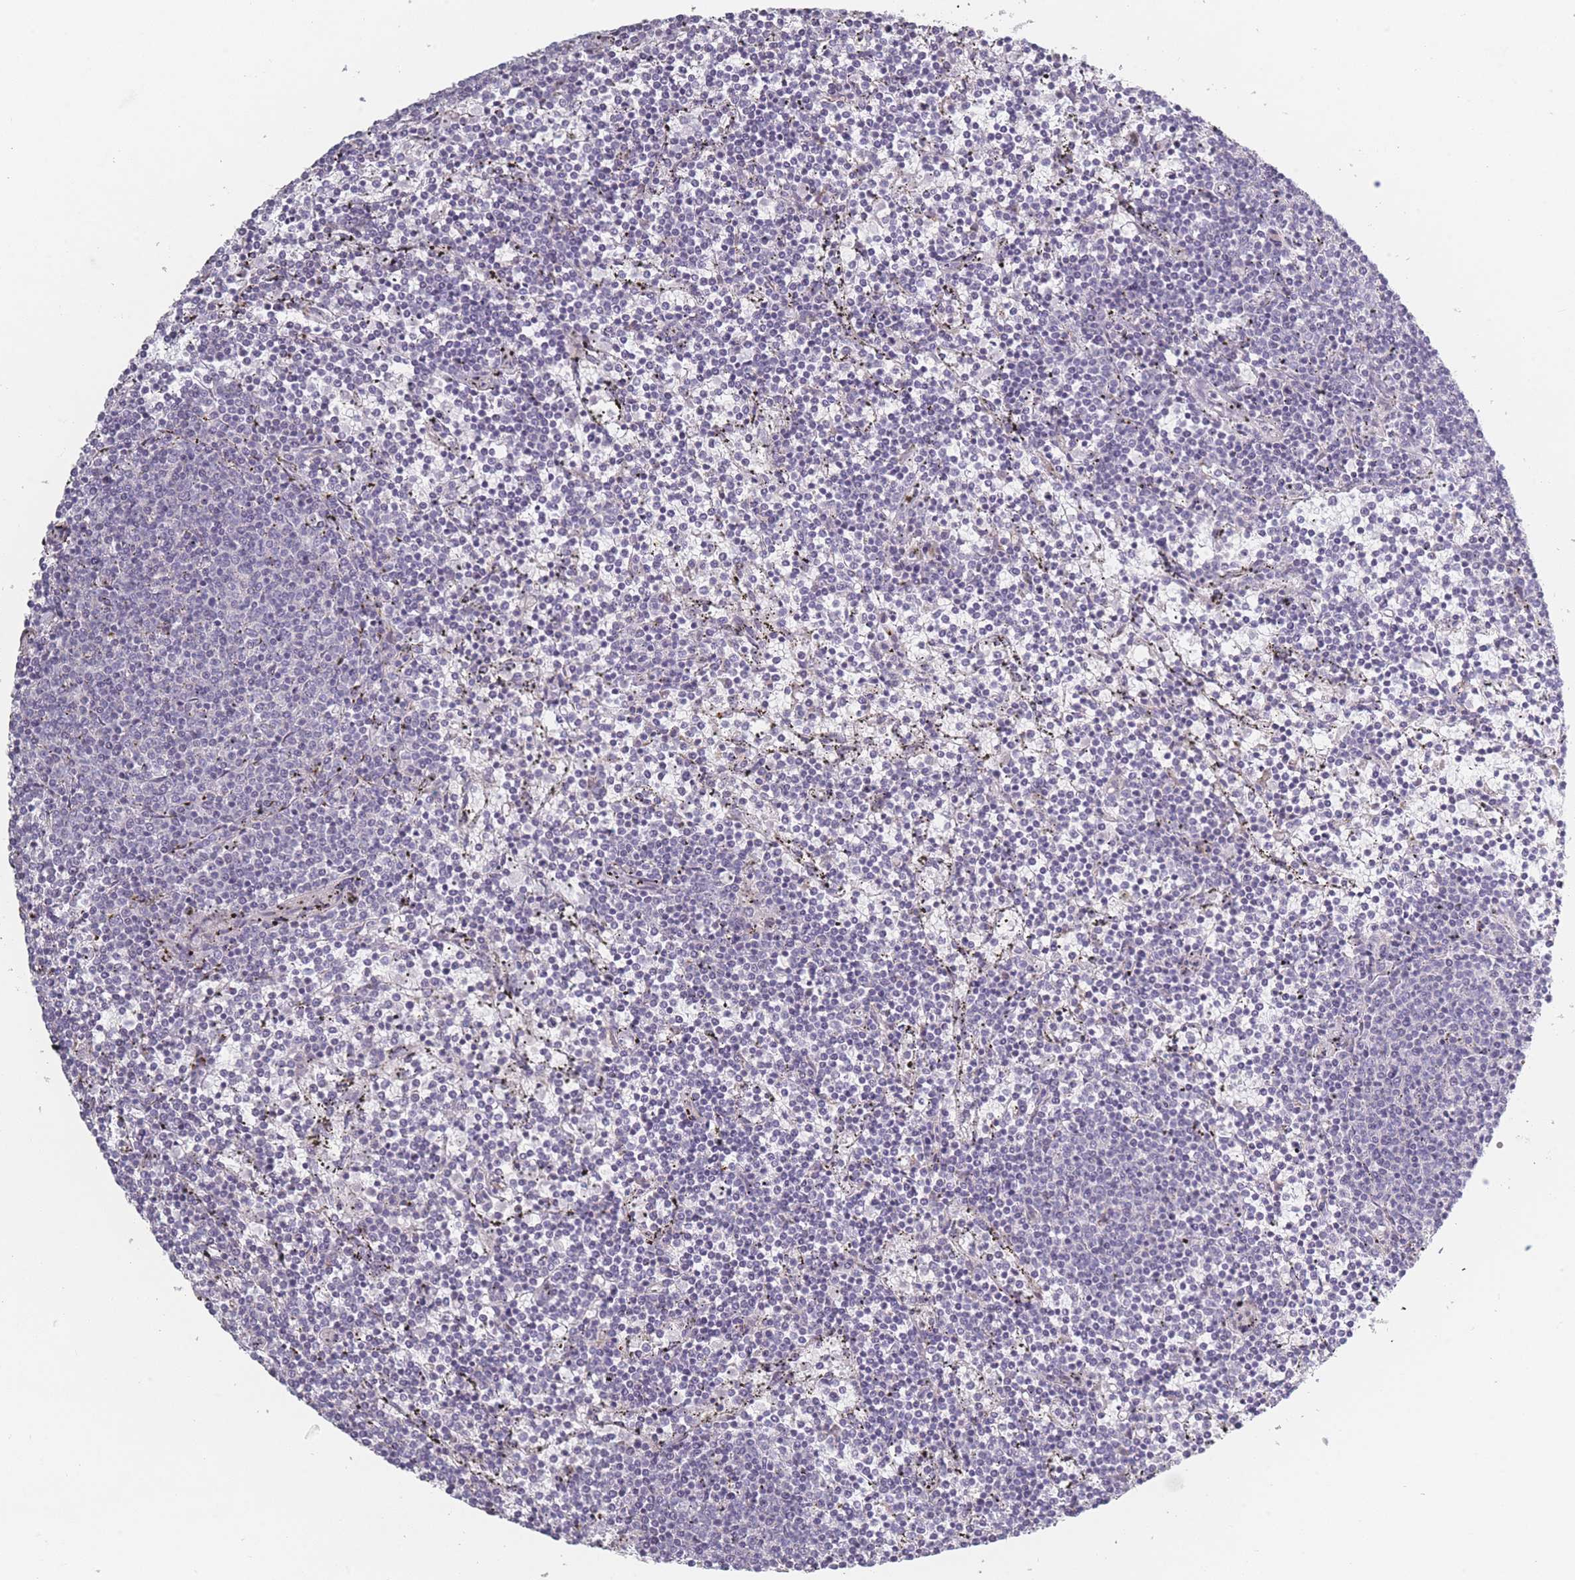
{"staining": {"intensity": "negative", "quantity": "none", "location": "none"}, "tissue": "lymphoma", "cell_type": "Tumor cells", "image_type": "cancer", "snomed": [{"axis": "morphology", "description": "Malignant lymphoma, non-Hodgkin's type, Low grade"}, {"axis": "topography", "description": "Spleen"}], "caption": "This is an immunohistochemistry micrograph of human low-grade malignant lymphoma, non-Hodgkin's type. There is no staining in tumor cells.", "gene": "RASL10B", "patient": {"sex": "female", "age": 50}}